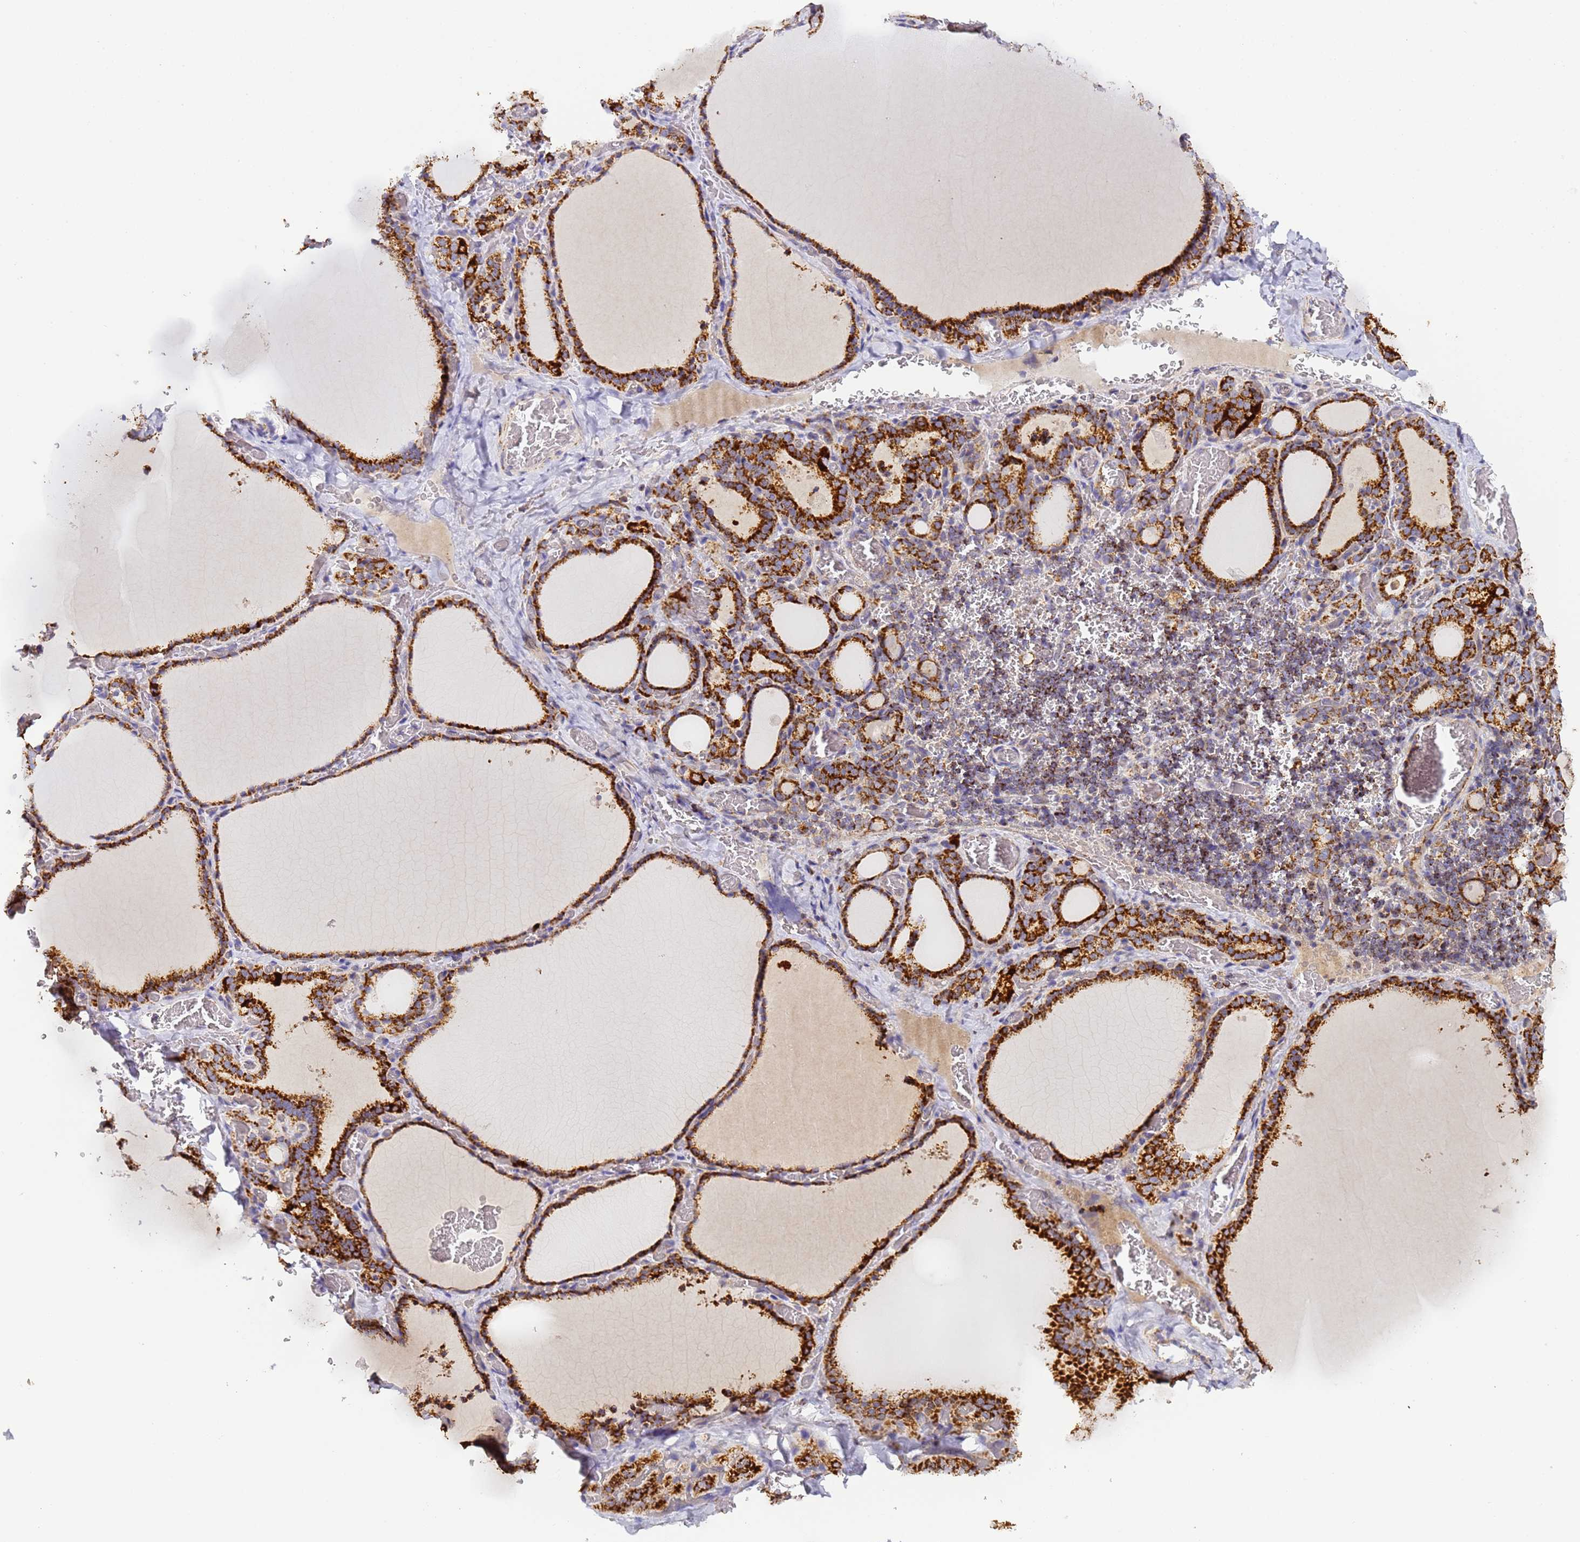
{"staining": {"intensity": "strong", "quantity": ">75%", "location": "cytoplasmic/membranous"}, "tissue": "thyroid gland", "cell_type": "Glandular cells", "image_type": "normal", "snomed": [{"axis": "morphology", "description": "Normal tissue, NOS"}, {"axis": "topography", "description": "Thyroid gland"}], "caption": "The histopathology image exhibits staining of unremarkable thyroid gland, revealing strong cytoplasmic/membranous protein expression (brown color) within glandular cells.", "gene": "FRG2B", "patient": {"sex": "female", "age": 39}}